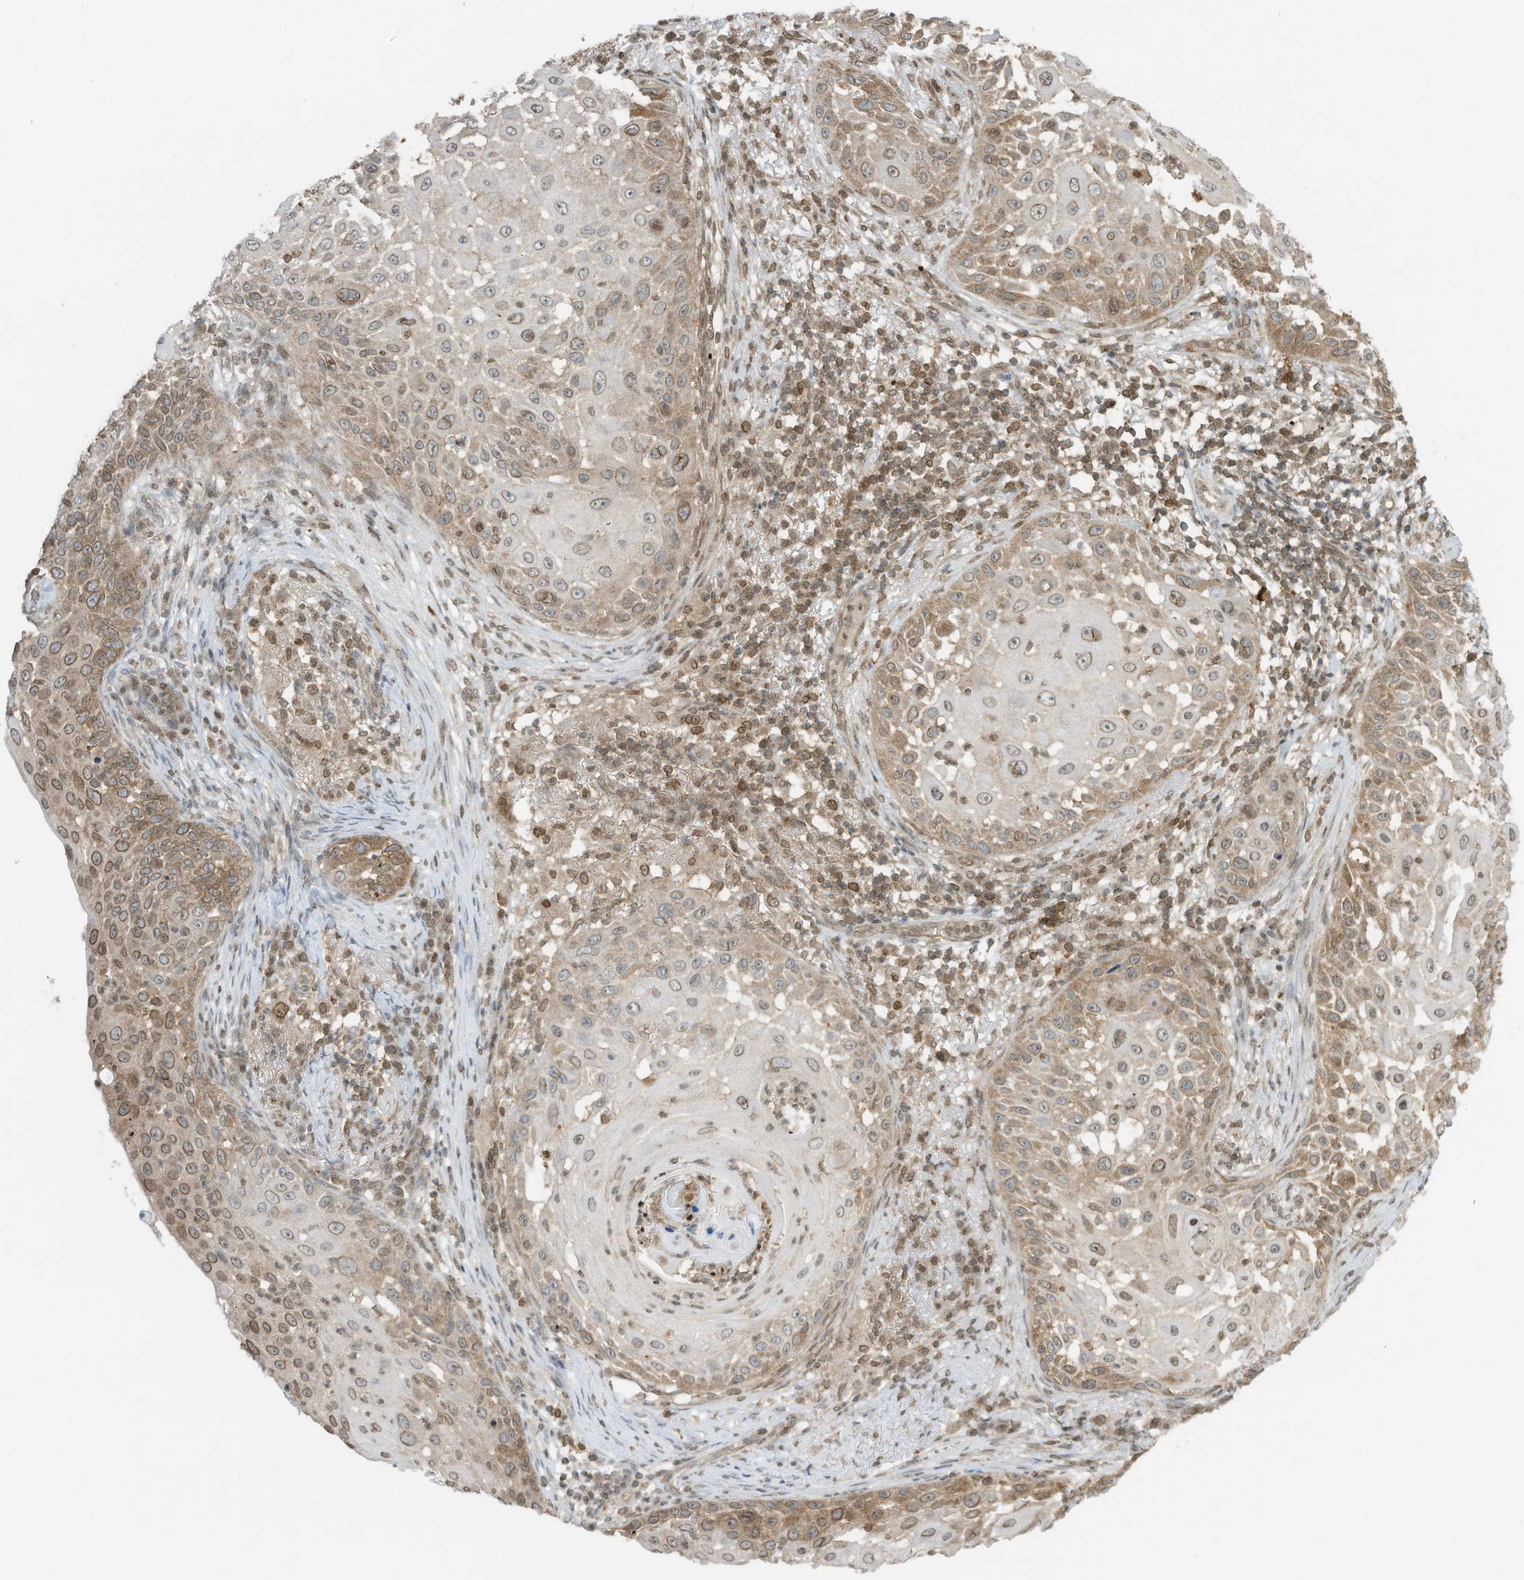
{"staining": {"intensity": "moderate", "quantity": "25%-75%", "location": "cytoplasmic/membranous,nuclear"}, "tissue": "skin cancer", "cell_type": "Tumor cells", "image_type": "cancer", "snomed": [{"axis": "morphology", "description": "Squamous cell carcinoma, NOS"}, {"axis": "topography", "description": "Skin"}], "caption": "The micrograph reveals immunohistochemical staining of squamous cell carcinoma (skin). There is moderate cytoplasmic/membranous and nuclear expression is identified in approximately 25%-75% of tumor cells.", "gene": "KPNB1", "patient": {"sex": "female", "age": 44}}